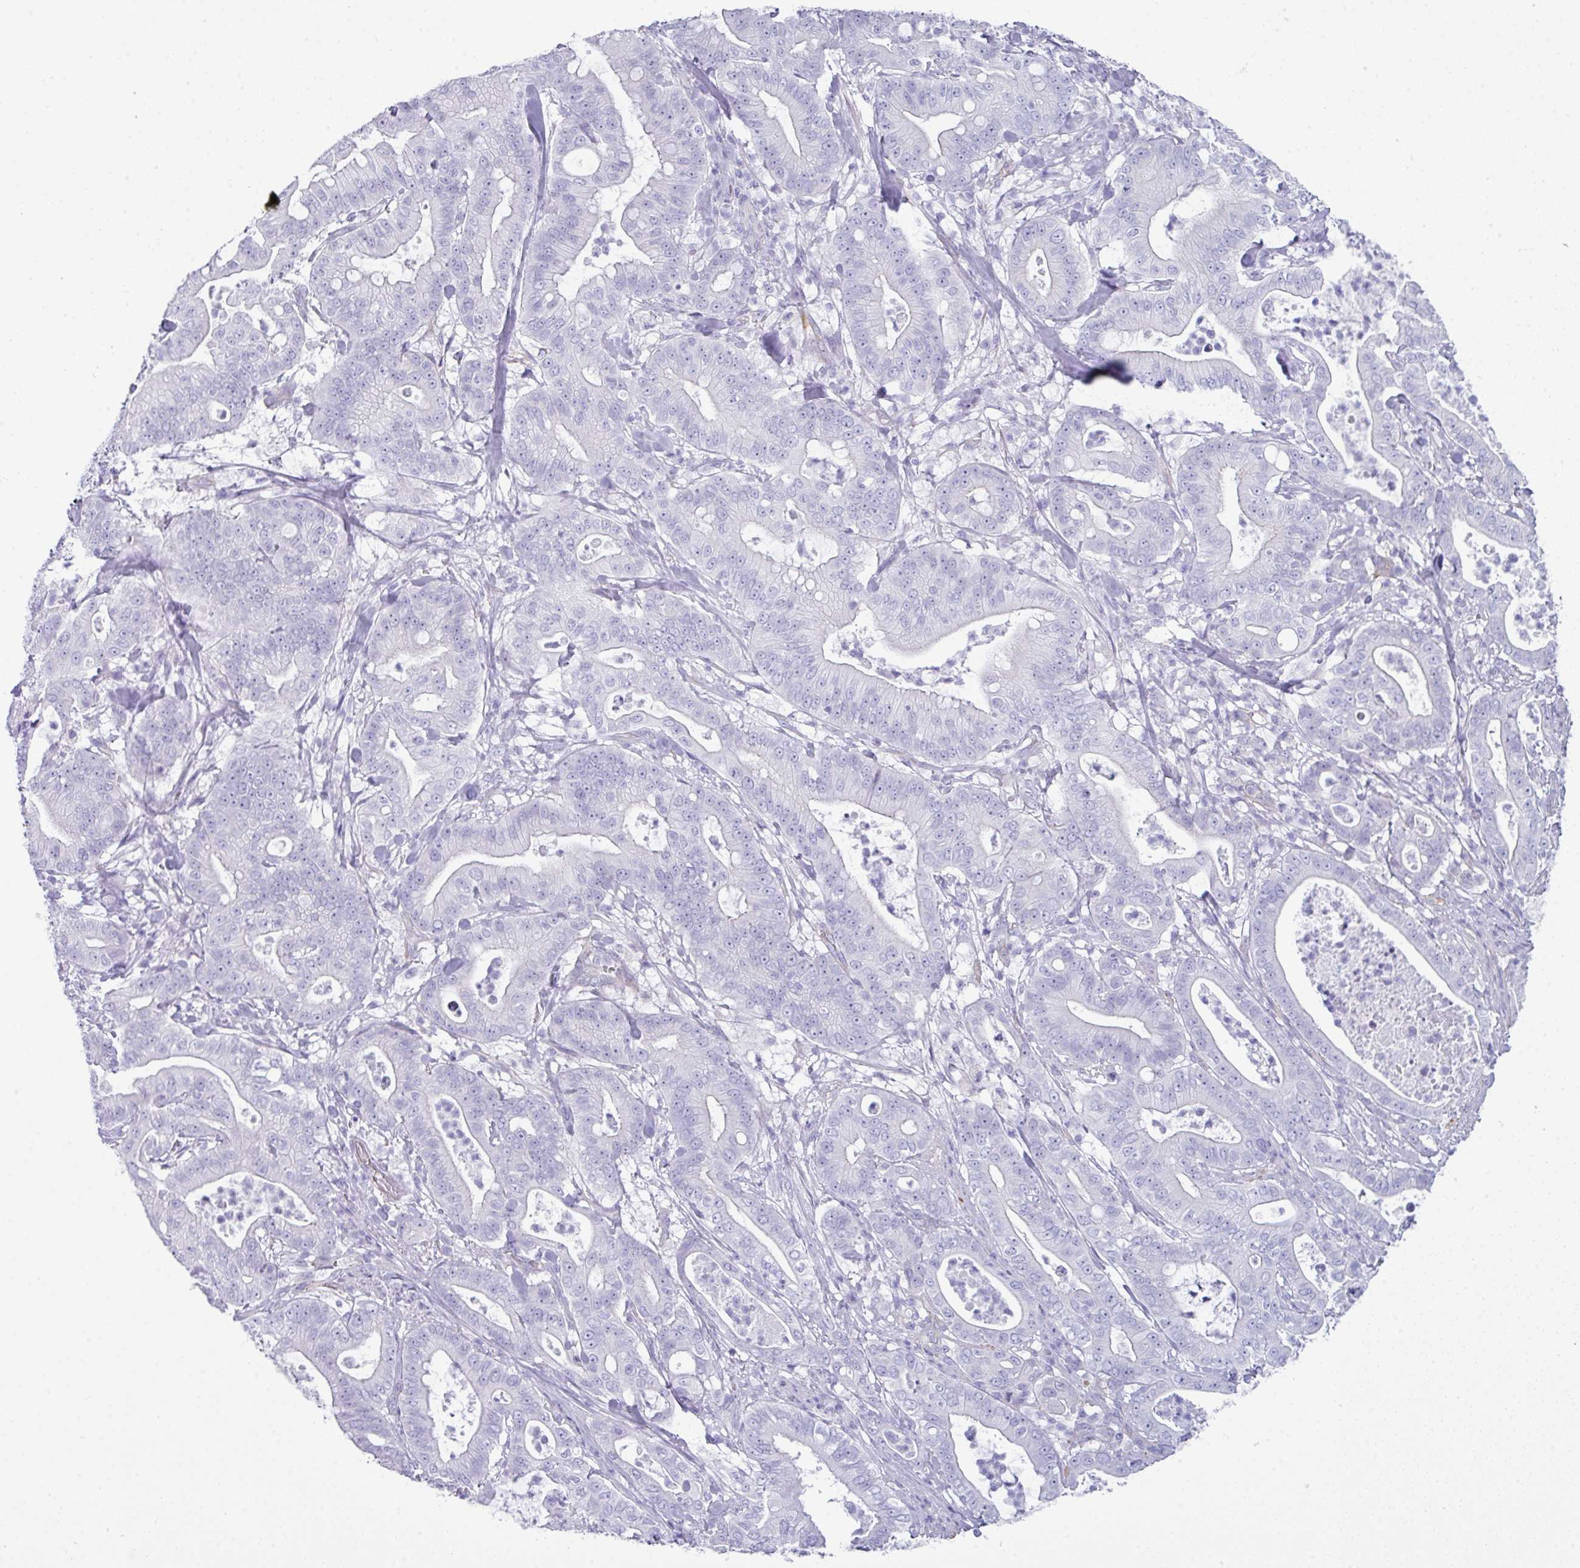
{"staining": {"intensity": "negative", "quantity": "none", "location": "none"}, "tissue": "pancreatic cancer", "cell_type": "Tumor cells", "image_type": "cancer", "snomed": [{"axis": "morphology", "description": "Adenocarcinoma, NOS"}, {"axis": "topography", "description": "Pancreas"}], "caption": "Immunohistochemistry of human adenocarcinoma (pancreatic) displays no staining in tumor cells.", "gene": "ABCC5", "patient": {"sex": "male", "age": 71}}